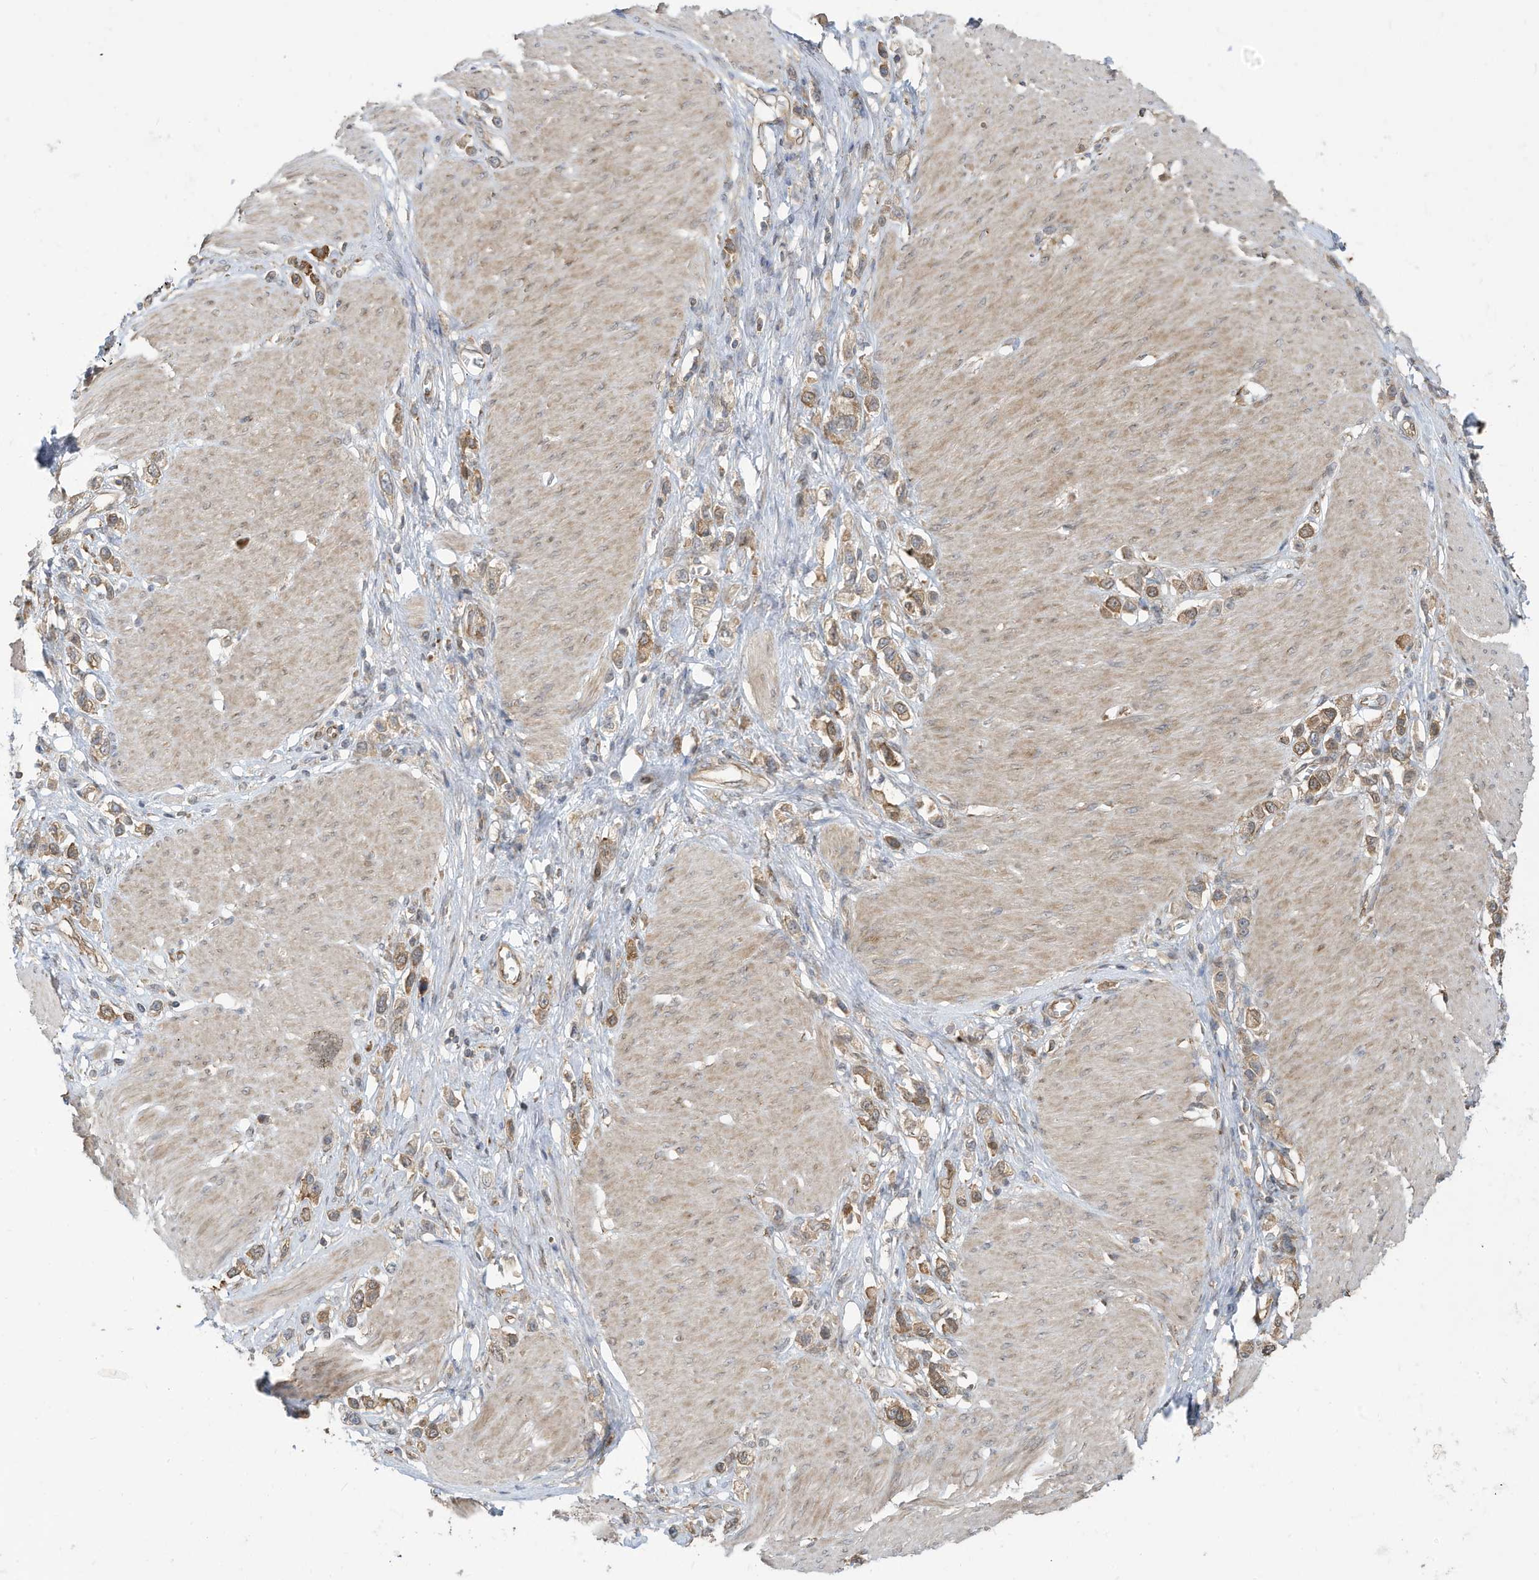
{"staining": {"intensity": "moderate", "quantity": ">75%", "location": "cytoplasmic/membranous"}, "tissue": "stomach cancer", "cell_type": "Tumor cells", "image_type": "cancer", "snomed": [{"axis": "morphology", "description": "Normal tissue, NOS"}, {"axis": "morphology", "description": "Adenocarcinoma, NOS"}, {"axis": "topography", "description": "Stomach, upper"}, {"axis": "topography", "description": "Stomach"}], "caption": "Immunohistochemistry image of neoplastic tissue: human stomach adenocarcinoma stained using immunohistochemistry demonstrates medium levels of moderate protein expression localized specifically in the cytoplasmic/membranous of tumor cells, appearing as a cytoplasmic/membranous brown color.", "gene": "USE1", "patient": {"sex": "female", "age": 65}}